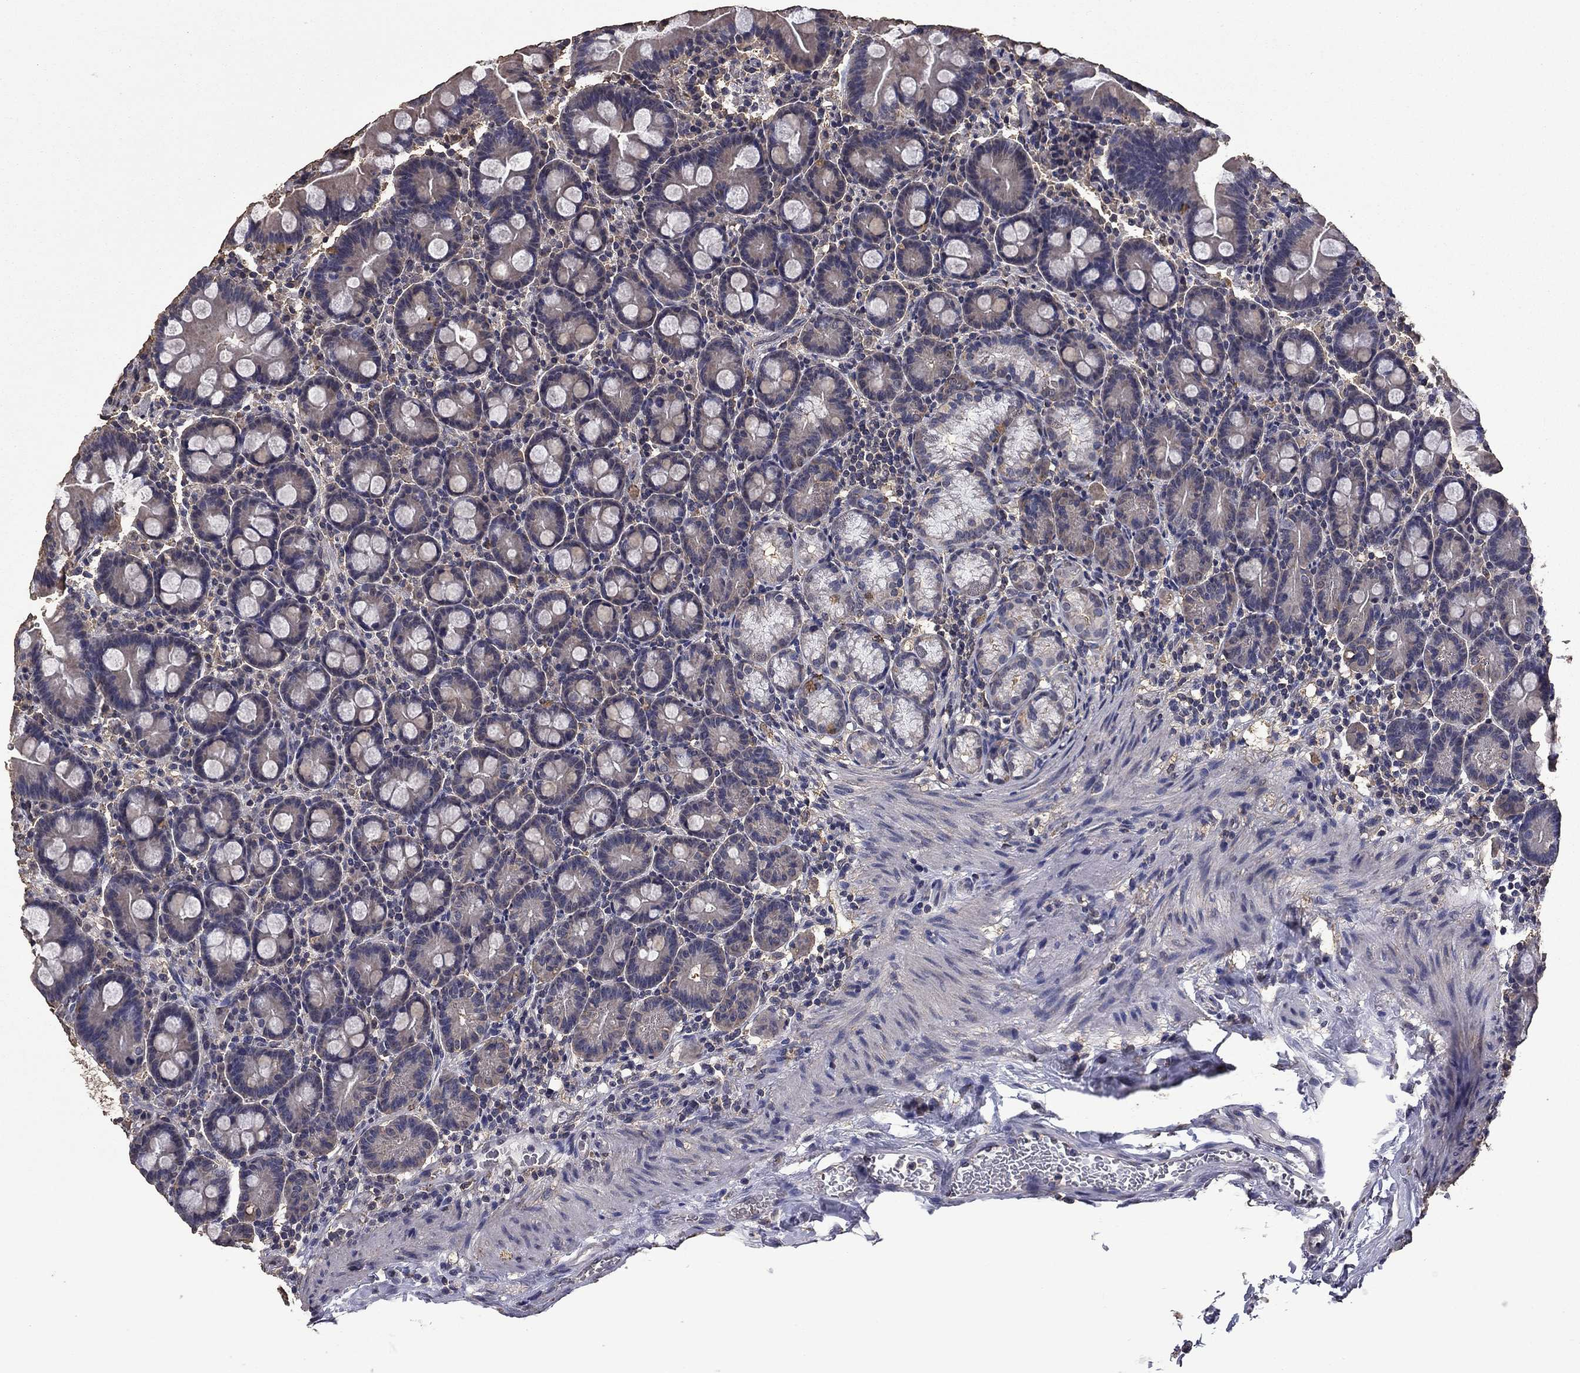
{"staining": {"intensity": "moderate", "quantity": "<25%", "location": "cytoplasmic/membranous"}, "tissue": "small intestine", "cell_type": "Glandular cells", "image_type": "normal", "snomed": [{"axis": "morphology", "description": "Normal tissue, NOS"}, {"axis": "topography", "description": "Small intestine"}], "caption": "Immunohistochemistry (DAB (3,3'-diaminobenzidine)) staining of benign human small intestine demonstrates moderate cytoplasmic/membranous protein staining in about <25% of glandular cells. (IHC, brightfield microscopy, high magnification).", "gene": "MFAP3L", "patient": {"sex": "female", "age": 44}}